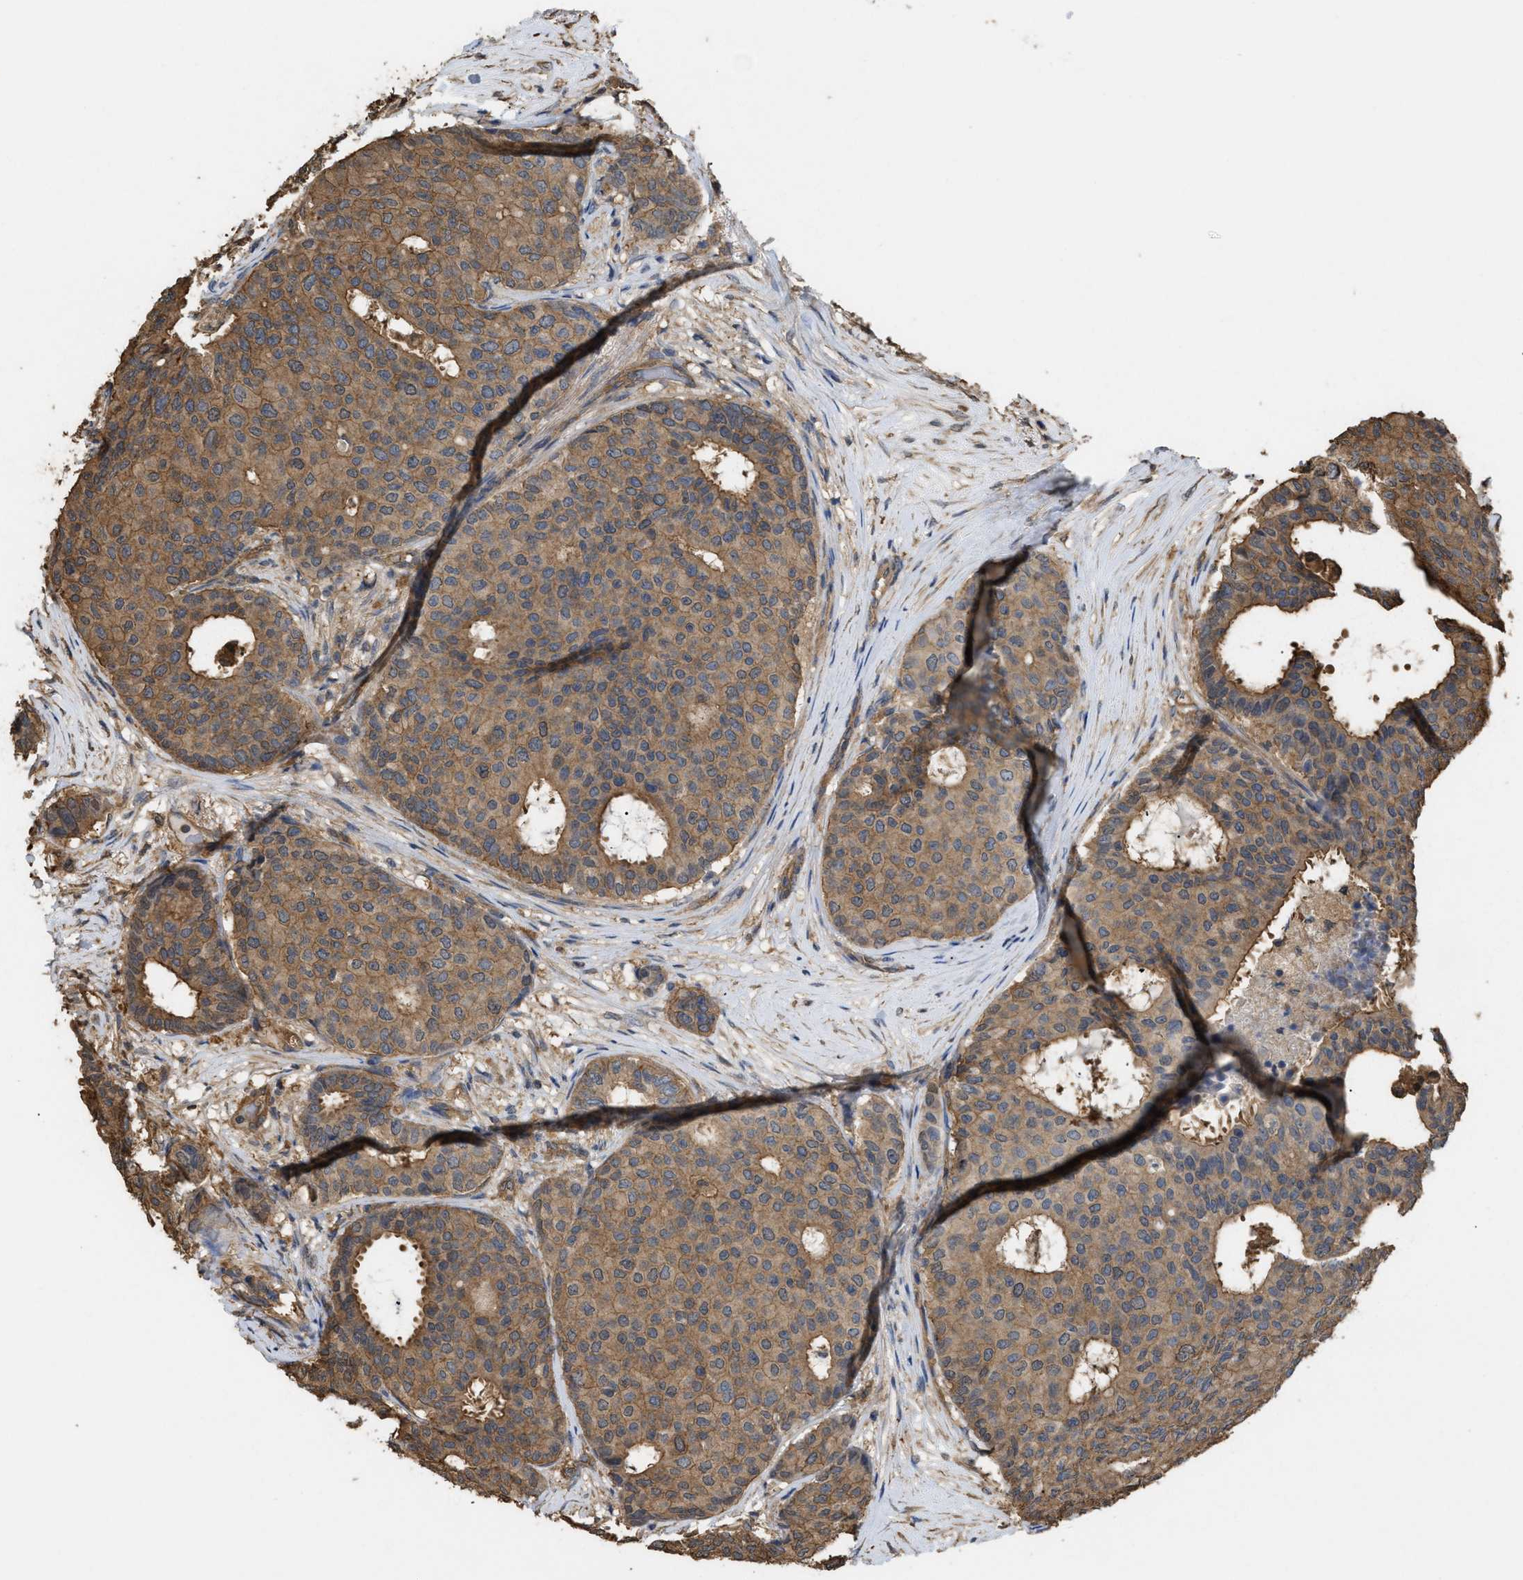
{"staining": {"intensity": "moderate", "quantity": ">75%", "location": "cytoplasmic/membranous"}, "tissue": "breast cancer", "cell_type": "Tumor cells", "image_type": "cancer", "snomed": [{"axis": "morphology", "description": "Duct carcinoma"}, {"axis": "topography", "description": "Breast"}], "caption": "The histopathology image reveals staining of invasive ductal carcinoma (breast), revealing moderate cytoplasmic/membranous protein staining (brown color) within tumor cells. (IHC, brightfield microscopy, high magnification).", "gene": "CALM1", "patient": {"sex": "female", "age": 75}}